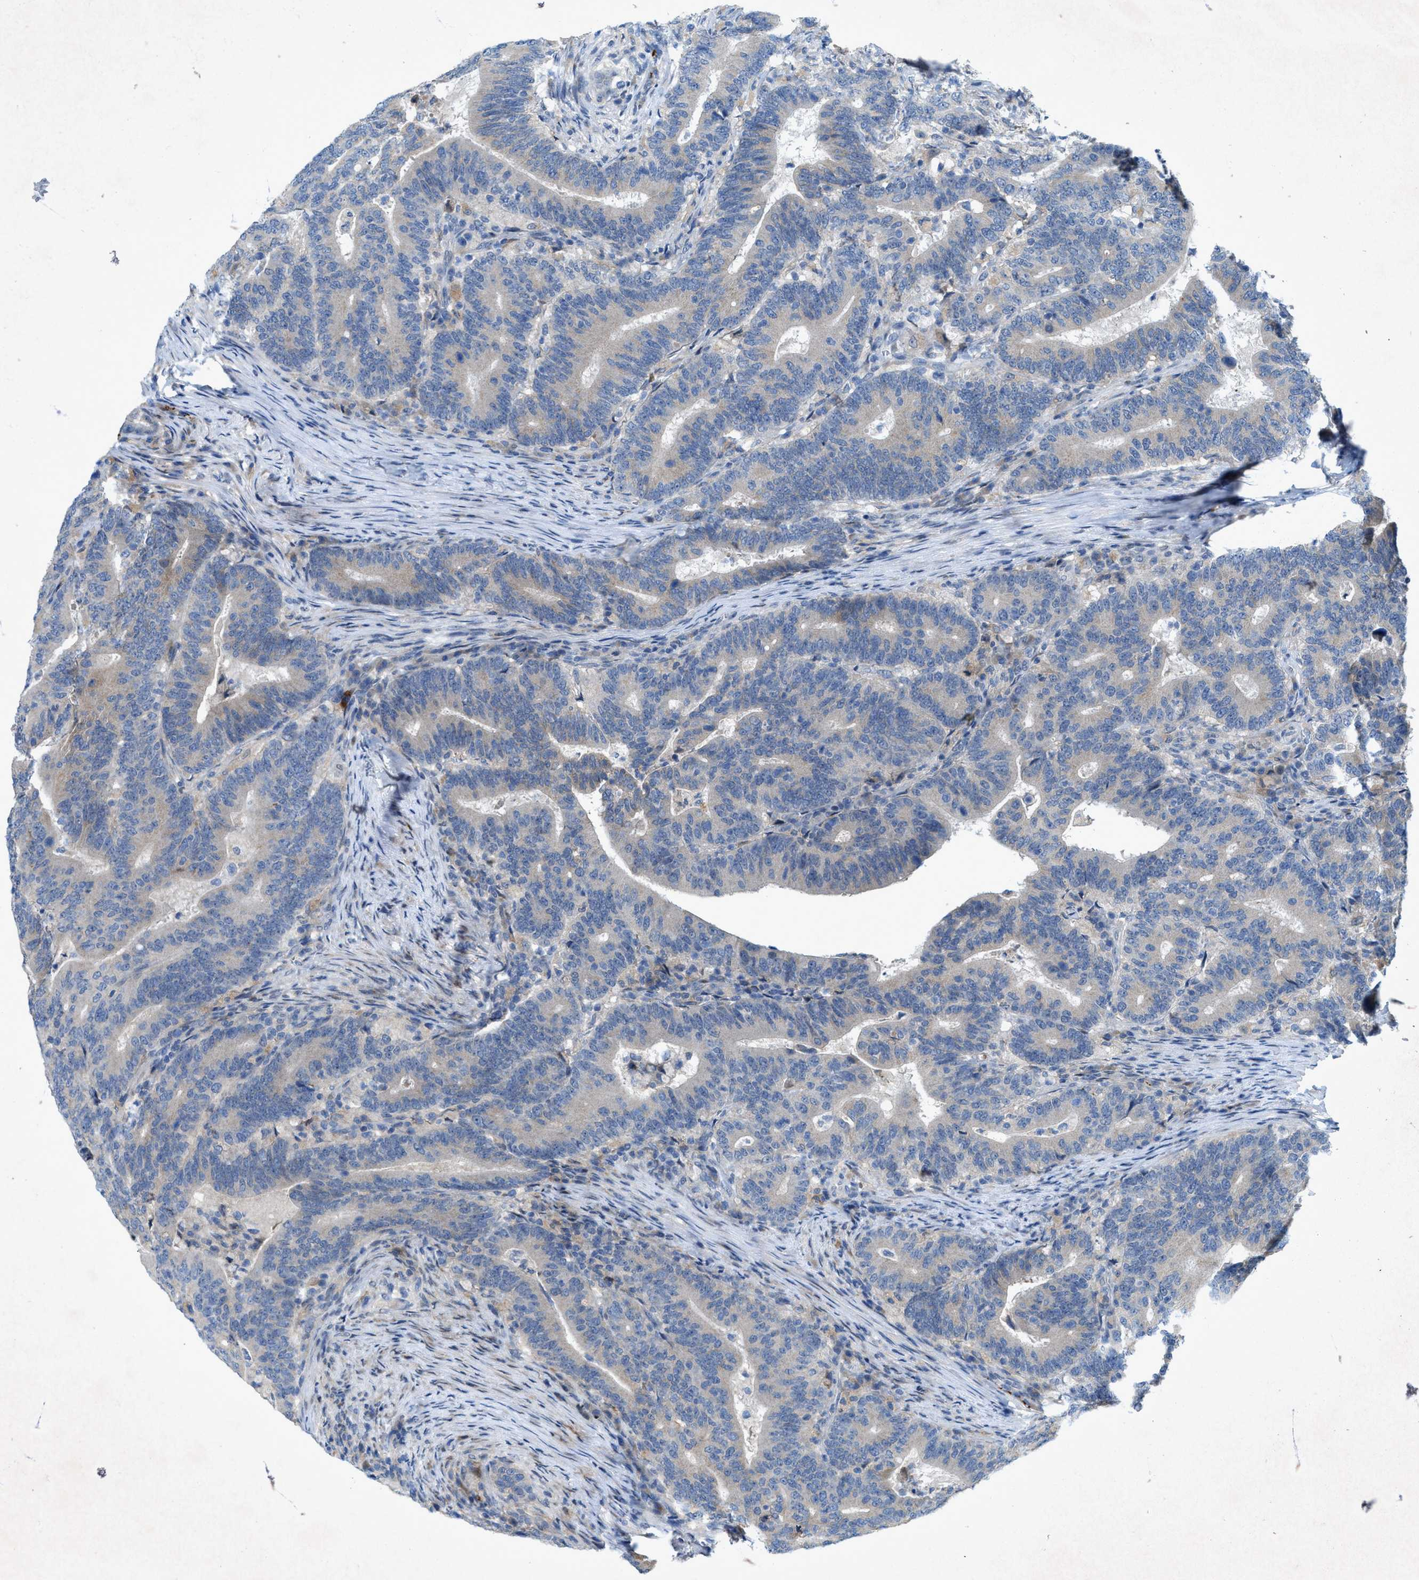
{"staining": {"intensity": "moderate", "quantity": "<25%", "location": "cytoplasmic/membranous"}, "tissue": "colorectal cancer", "cell_type": "Tumor cells", "image_type": "cancer", "snomed": [{"axis": "morphology", "description": "Adenocarcinoma, NOS"}, {"axis": "topography", "description": "Colon"}], "caption": "Moderate cytoplasmic/membranous expression for a protein is appreciated in about <25% of tumor cells of colorectal adenocarcinoma using immunohistochemistry (IHC).", "gene": "URGCP", "patient": {"sex": "female", "age": 66}}